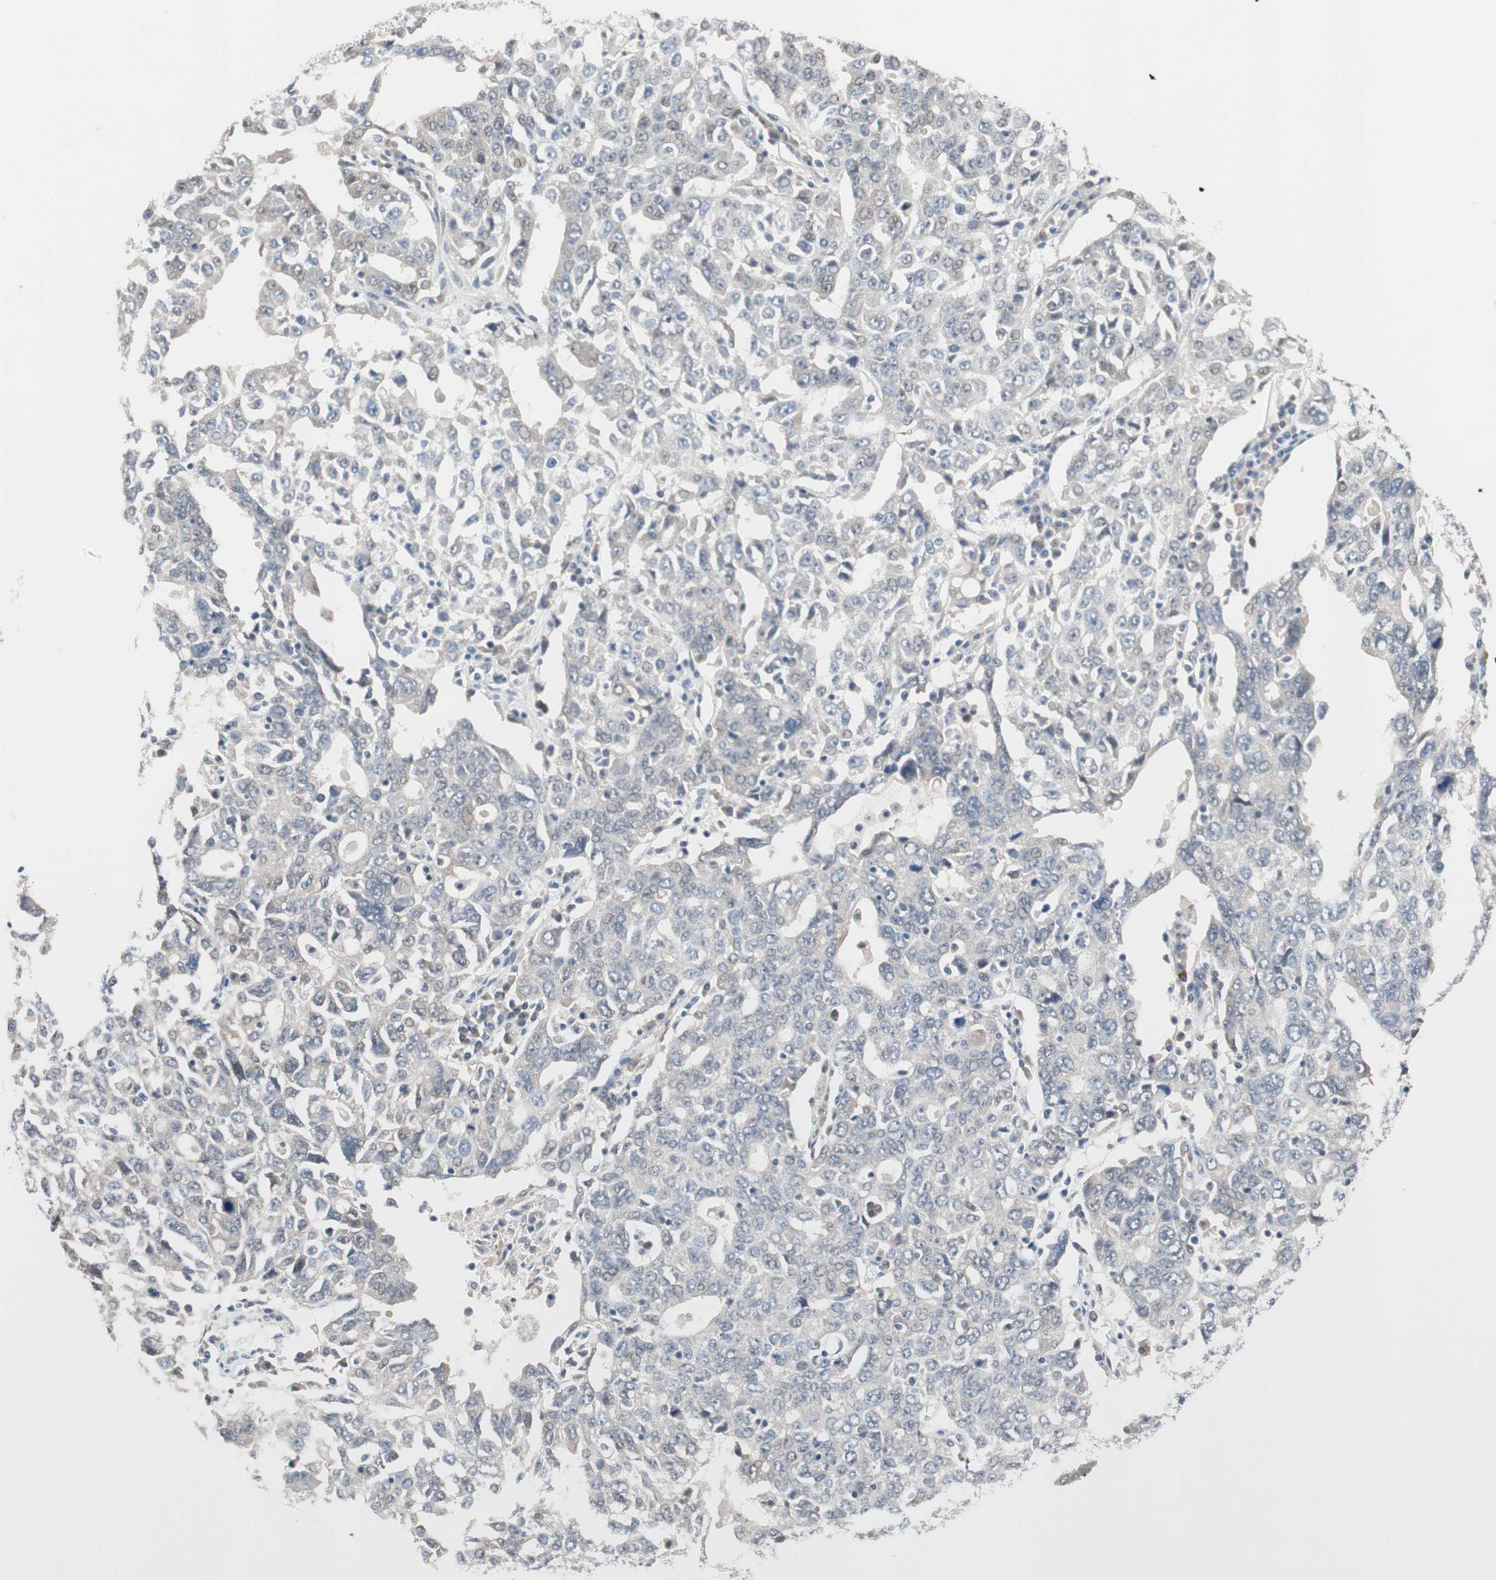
{"staining": {"intensity": "weak", "quantity": "<25%", "location": "nuclear"}, "tissue": "ovarian cancer", "cell_type": "Tumor cells", "image_type": "cancer", "snomed": [{"axis": "morphology", "description": "Carcinoma, endometroid"}, {"axis": "topography", "description": "Ovary"}], "caption": "IHC histopathology image of neoplastic tissue: human ovarian cancer stained with DAB reveals no significant protein staining in tumor cells.", "gene": "GRHL1", "patient": {"sex": "female", "age": 62}}